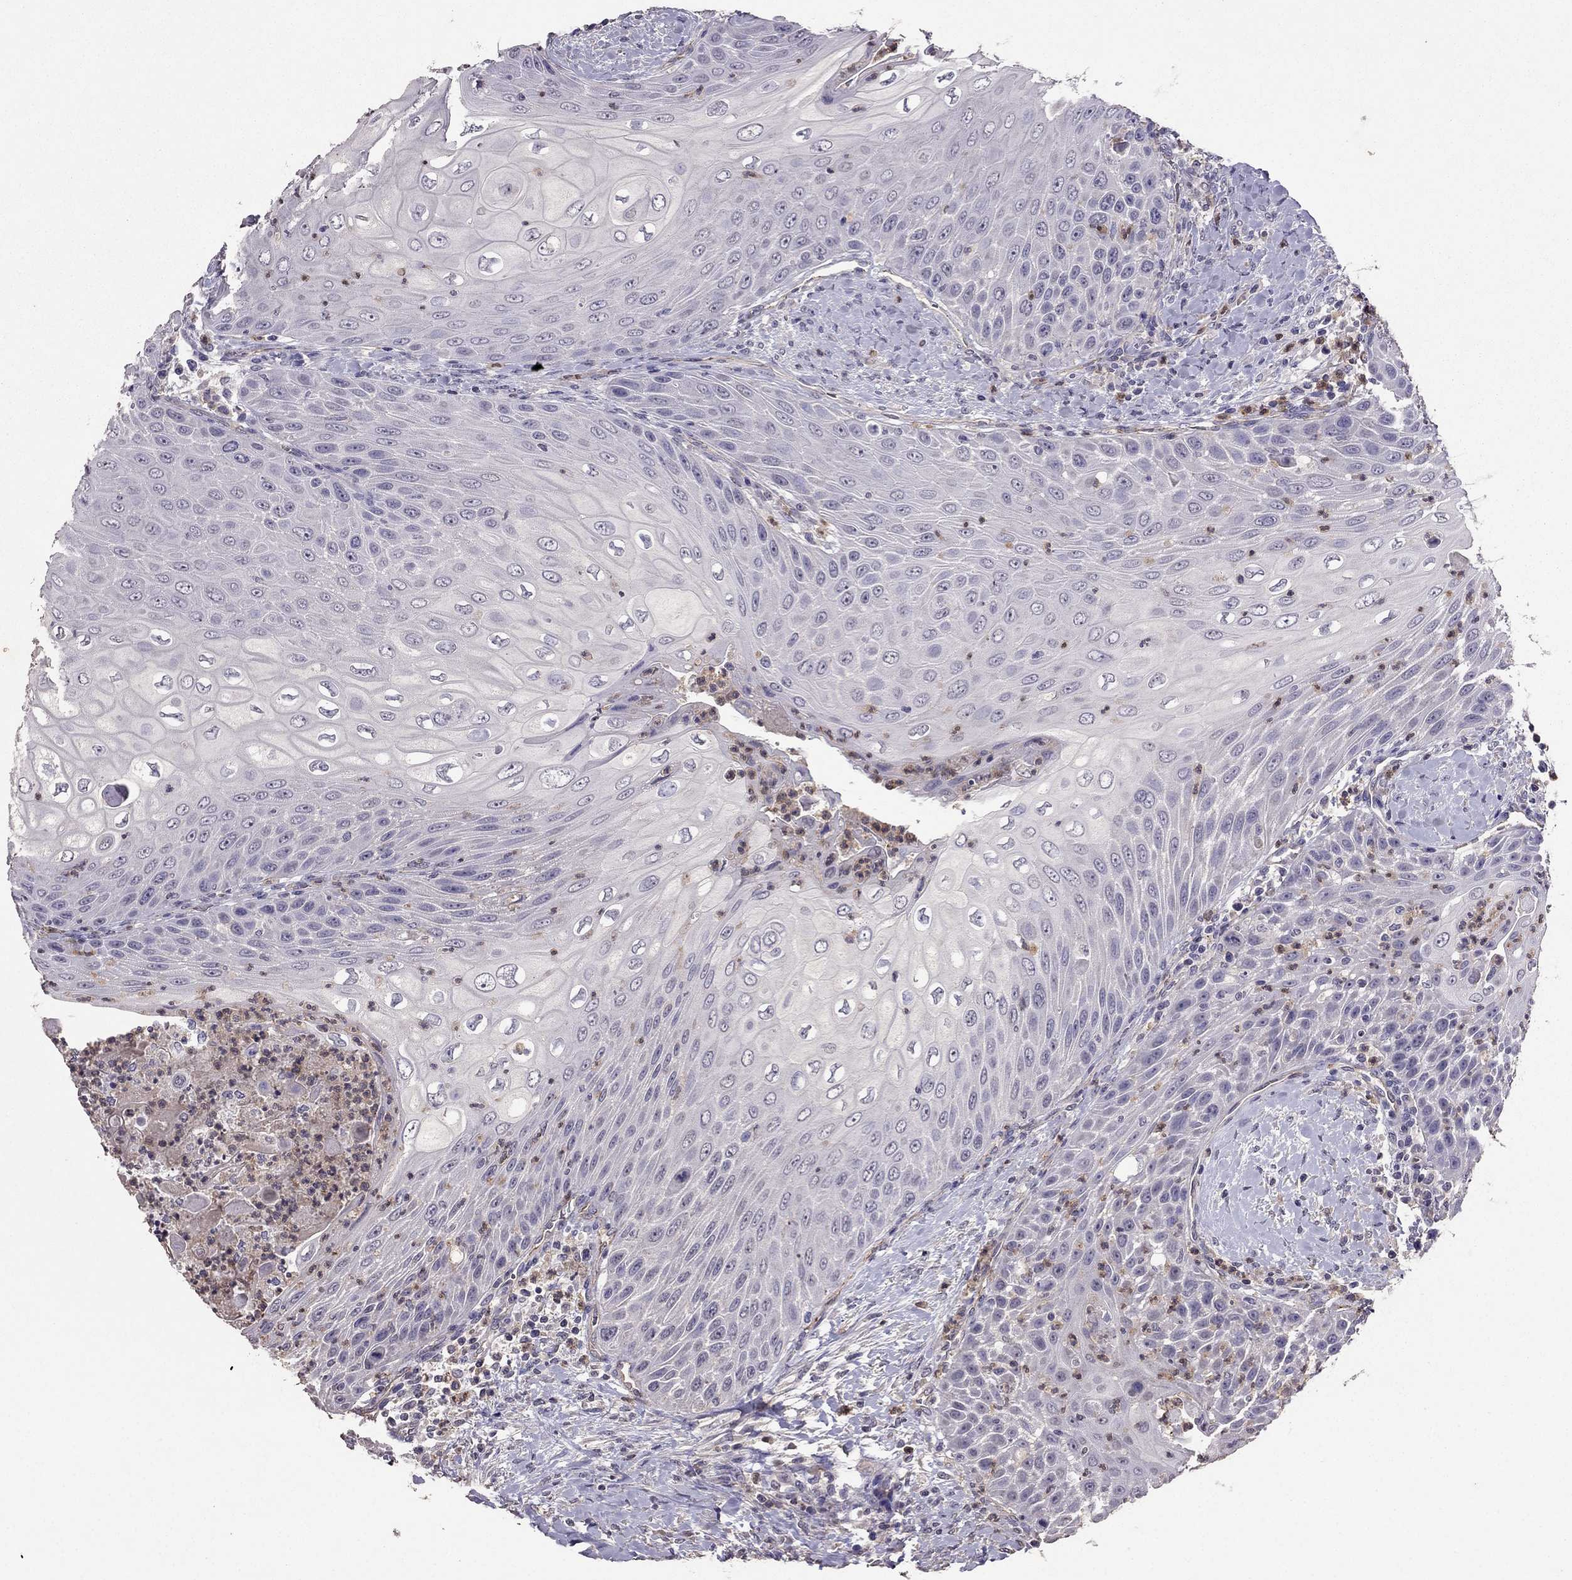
{"staining": {"intensity": "negative", "quantity": "none", "location": "none"}, "tissue": "head and neck cancer", "cell_type": "Tumor cells", "image_type": "cancer", "snomed": [{"axis": "morphology", "description": "Squamous cell carcinoma, NOS"}, {"axis": "topography", "description": "Head-Neck"}], "caption": "A micrograph of human head and neck cancer is negative for staining in tumor cells. (Brightfield microscopy of DAB (3,3'-diaminobenzidine) immunohistochemistry at high magnification).", "gene": "RFLNB", "patient": {"sex": "male", "age": 69}}